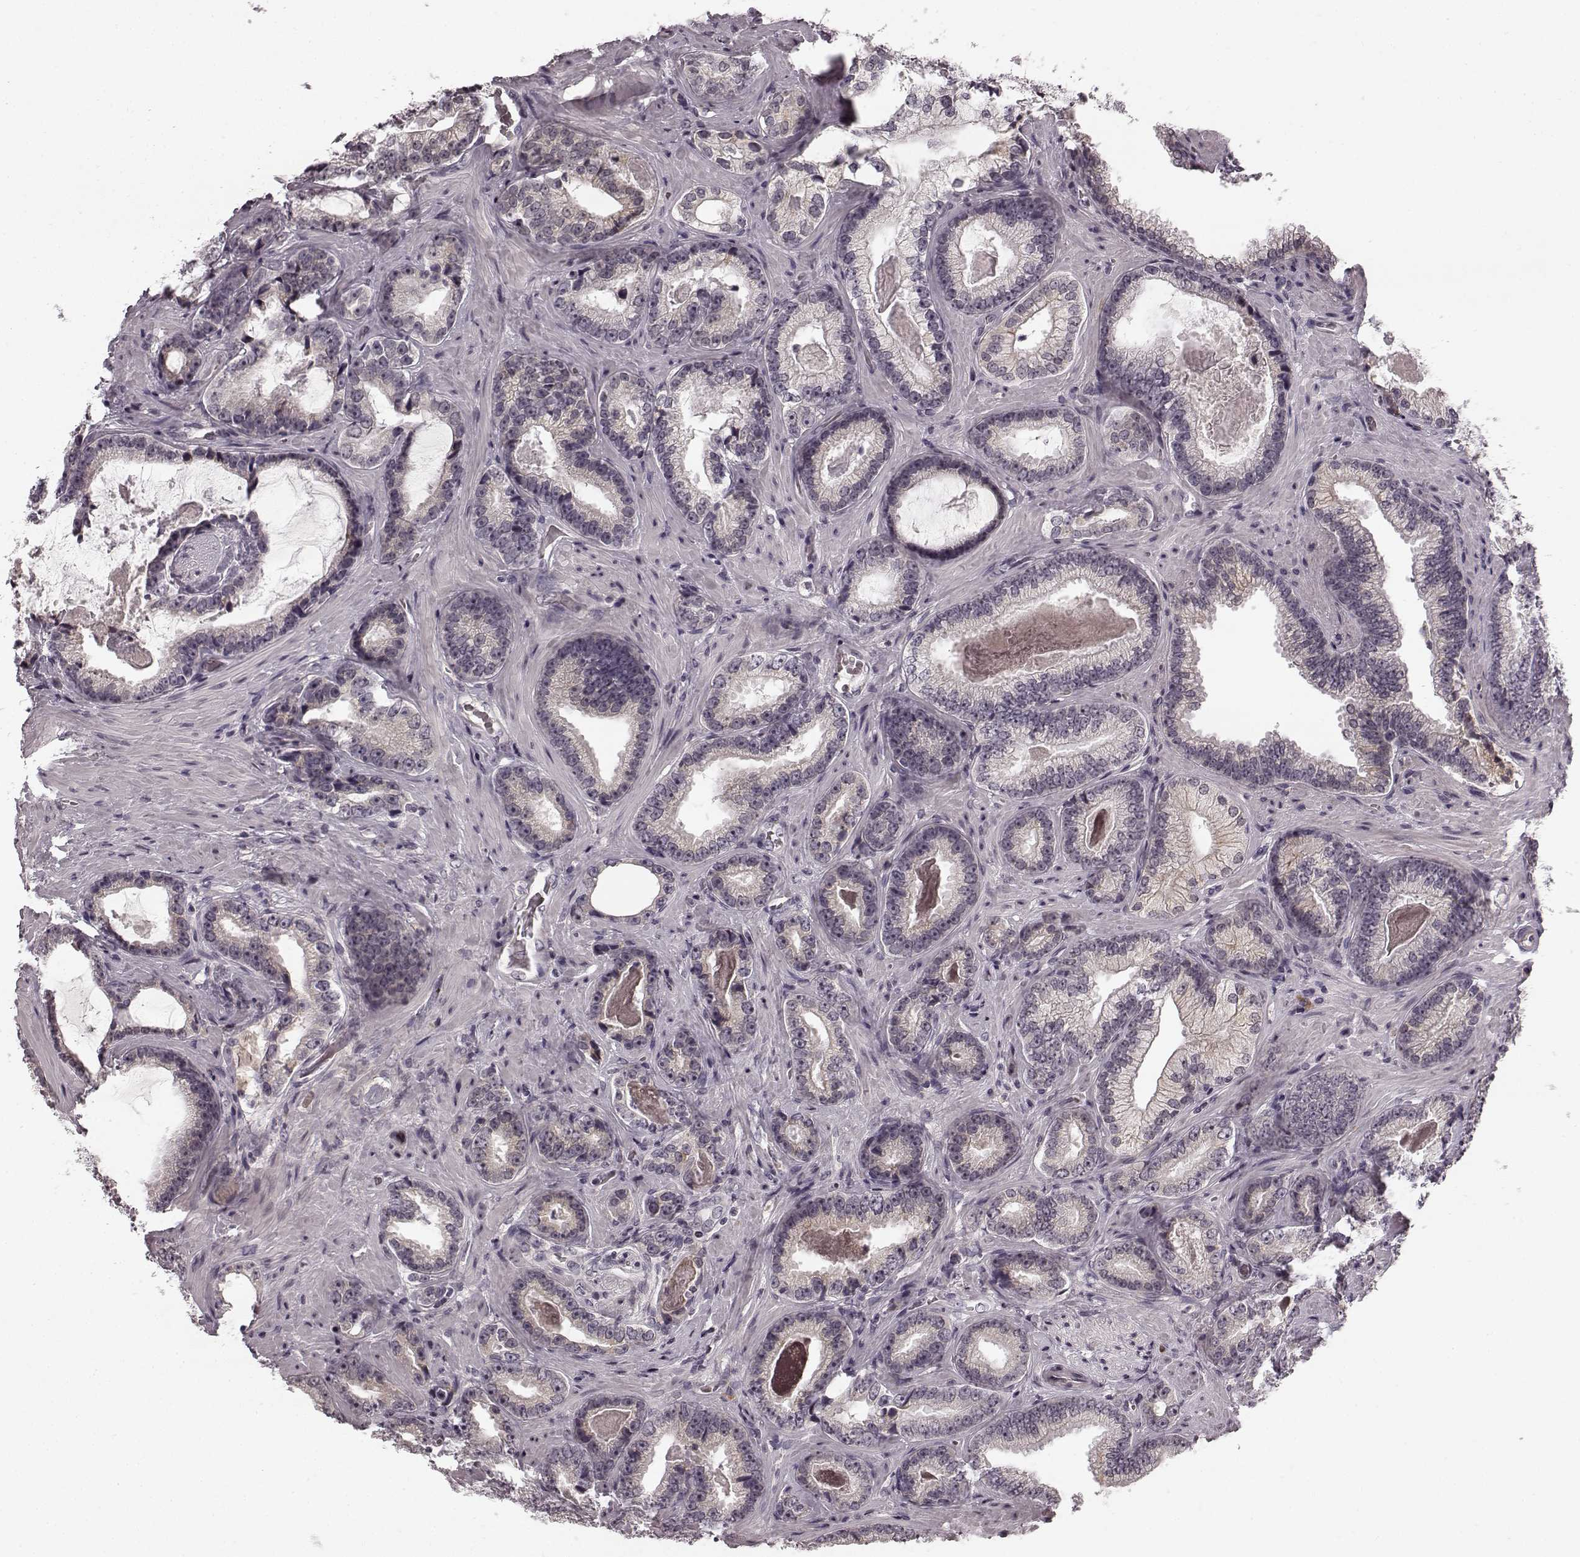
{"staining": {"intensity": "negative", "quantity": "none", "location": "none"}, "tissue": "prostate cancer", "cell_type": "Tumor cells", "image_type": "cancer", "snomed": [{"axis": "morphology", "description": "Adenocarcinoma, Low grade"}, {"axis": "topography", "description": "Prostate"}], "caption": "Immunohistochemical staining of human adenocarcinoma (low-grade) (prostate) exhibits no significant positivity in tumor cells. Brightfield microscopy of immunohistochemistry stained with DAB (brown) and hematoxylin (blue), captured at high magnification.", "gene": "FAM234B", "patient": {"sex": "male", "age": 61}}